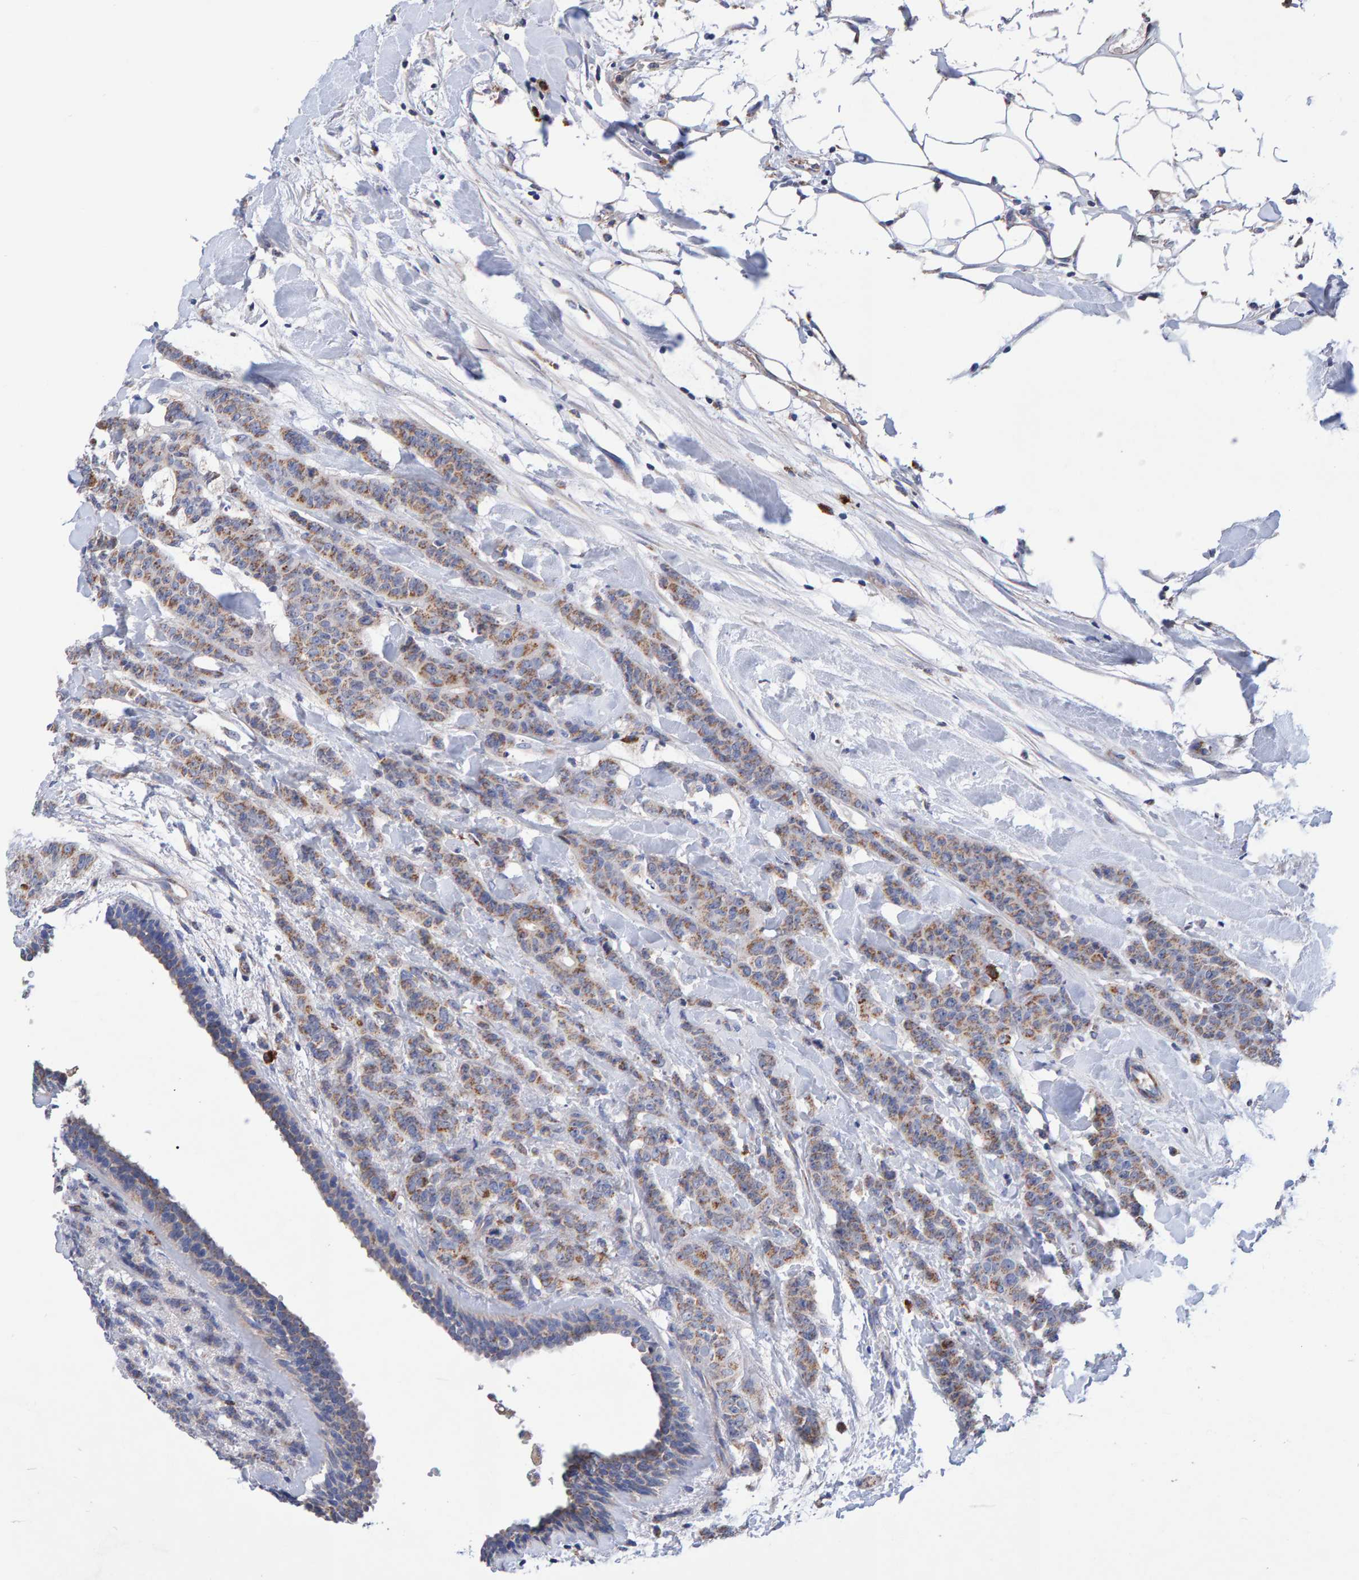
{"staining": {"intensity": "moderate", "quantity": "25%-75%", "location": "cytoplasmic/membranous"}, "tissue": "breast cancer", "cell_type": "Tumor cells", "image_type": "cancer", "snomed": [{"axis": "morphology", "description": "Normal tissue, NOS"}, {"axis": "morphology", "description": "Duct carcinoma"}, {"axis": "topography", "description": "Breast"}], "caption": "Human intraductal carcinoma (breast) stained with a protein marker reveals moderate staining in tumor cells.", "gene": "EFR3A", "patient": {"sex": "female", "age": 40}}